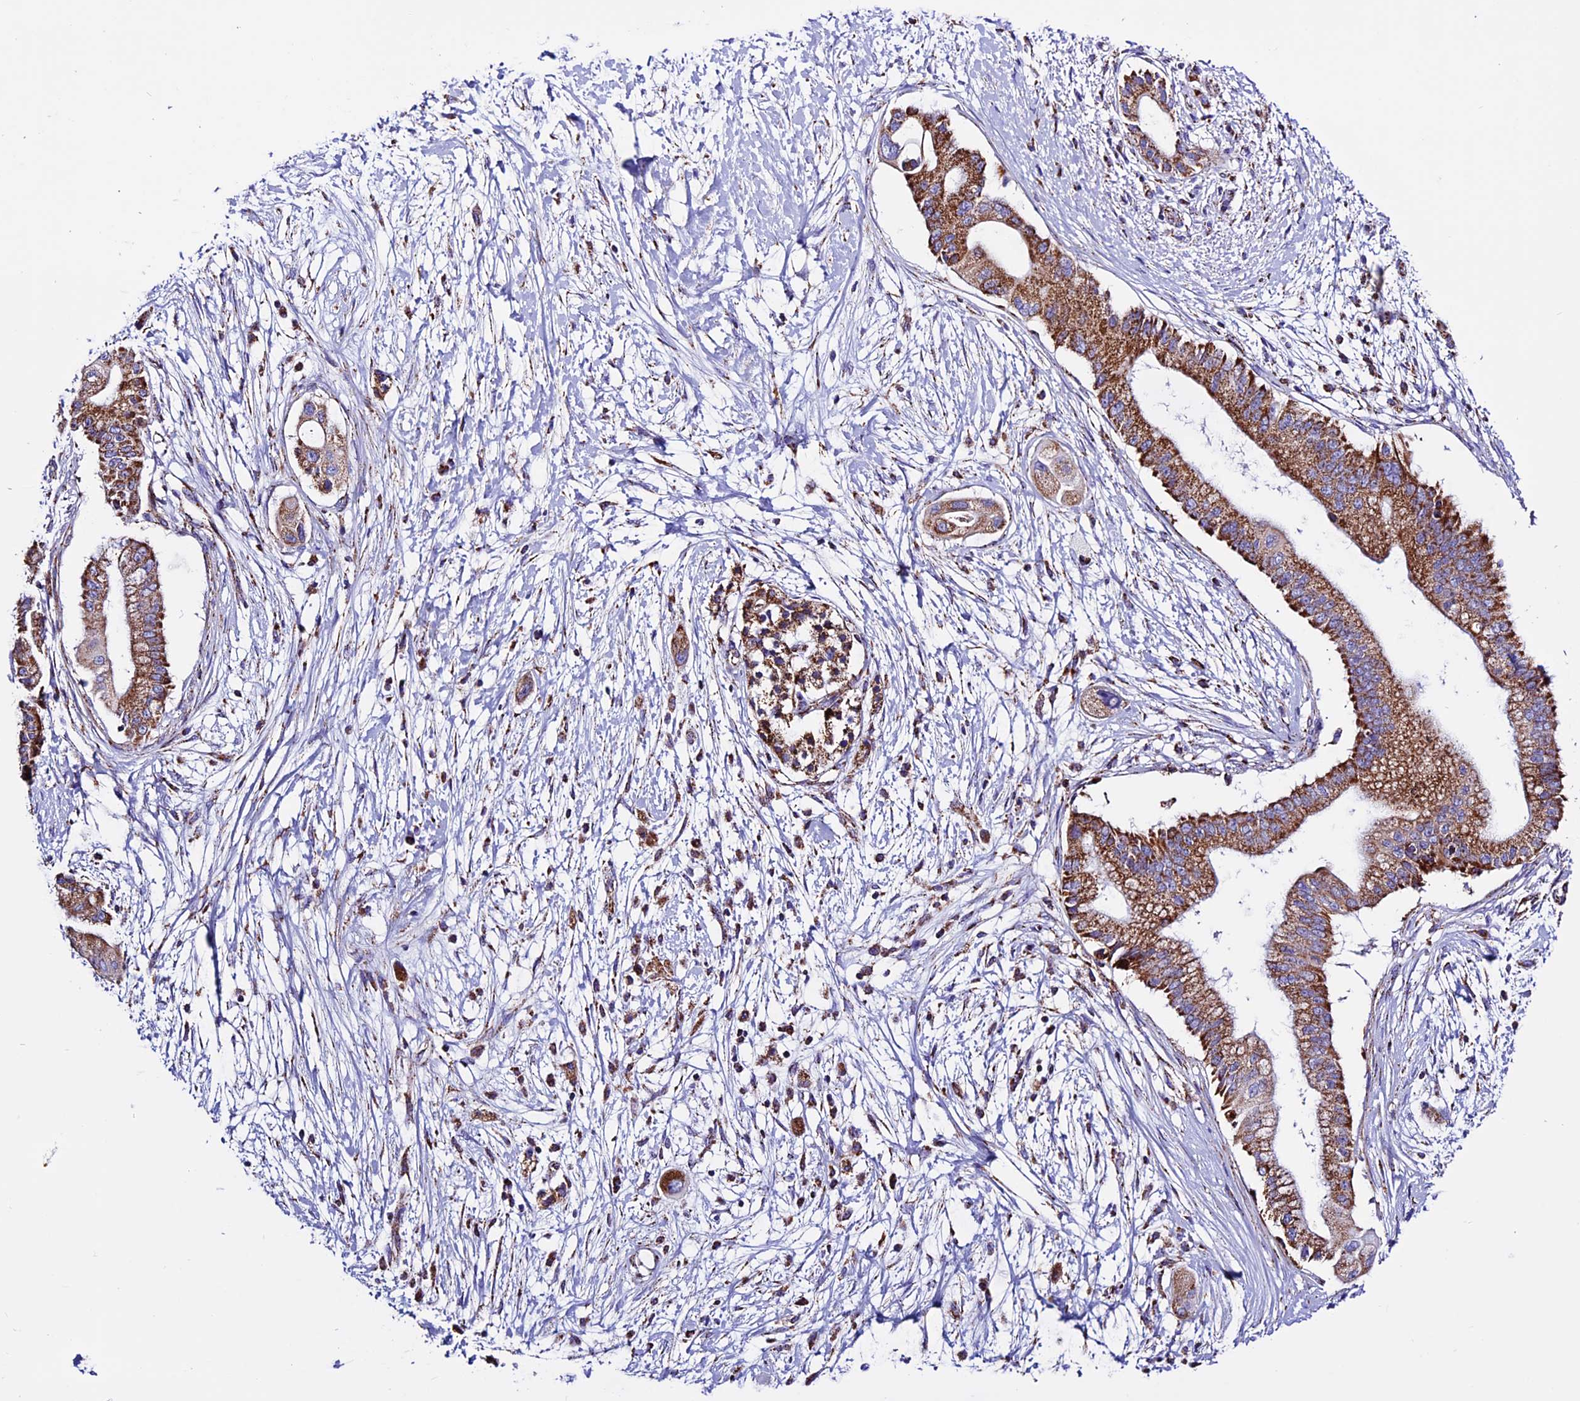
{"staining": {"intensity": "strong", "quantity": ">75%", "location": "cytoplasmic/membranous"}, "tissue": "pancreatic cancer", "cell_type": "Tumor cells", "image_type": "cancer", "snomed": [{"axis": "morphology", "description": "Adenocarcinoma, NOS"}, {"axis": "topography", "description": "Pancreas"}], "caption": "The histopathology image reveals immunohistochemical staining of pancreatic cancer (adenocarcinoma). There is strong cytoplasmic/membranous staining is present in about >75% of tumor cells. (DAB (3,3'-diaminobenzidine) IHC, brown staining for protein, blue staining for nuclei).", "gene": "CX3CL1", "patient": {"sex": "male", "age": 68}}